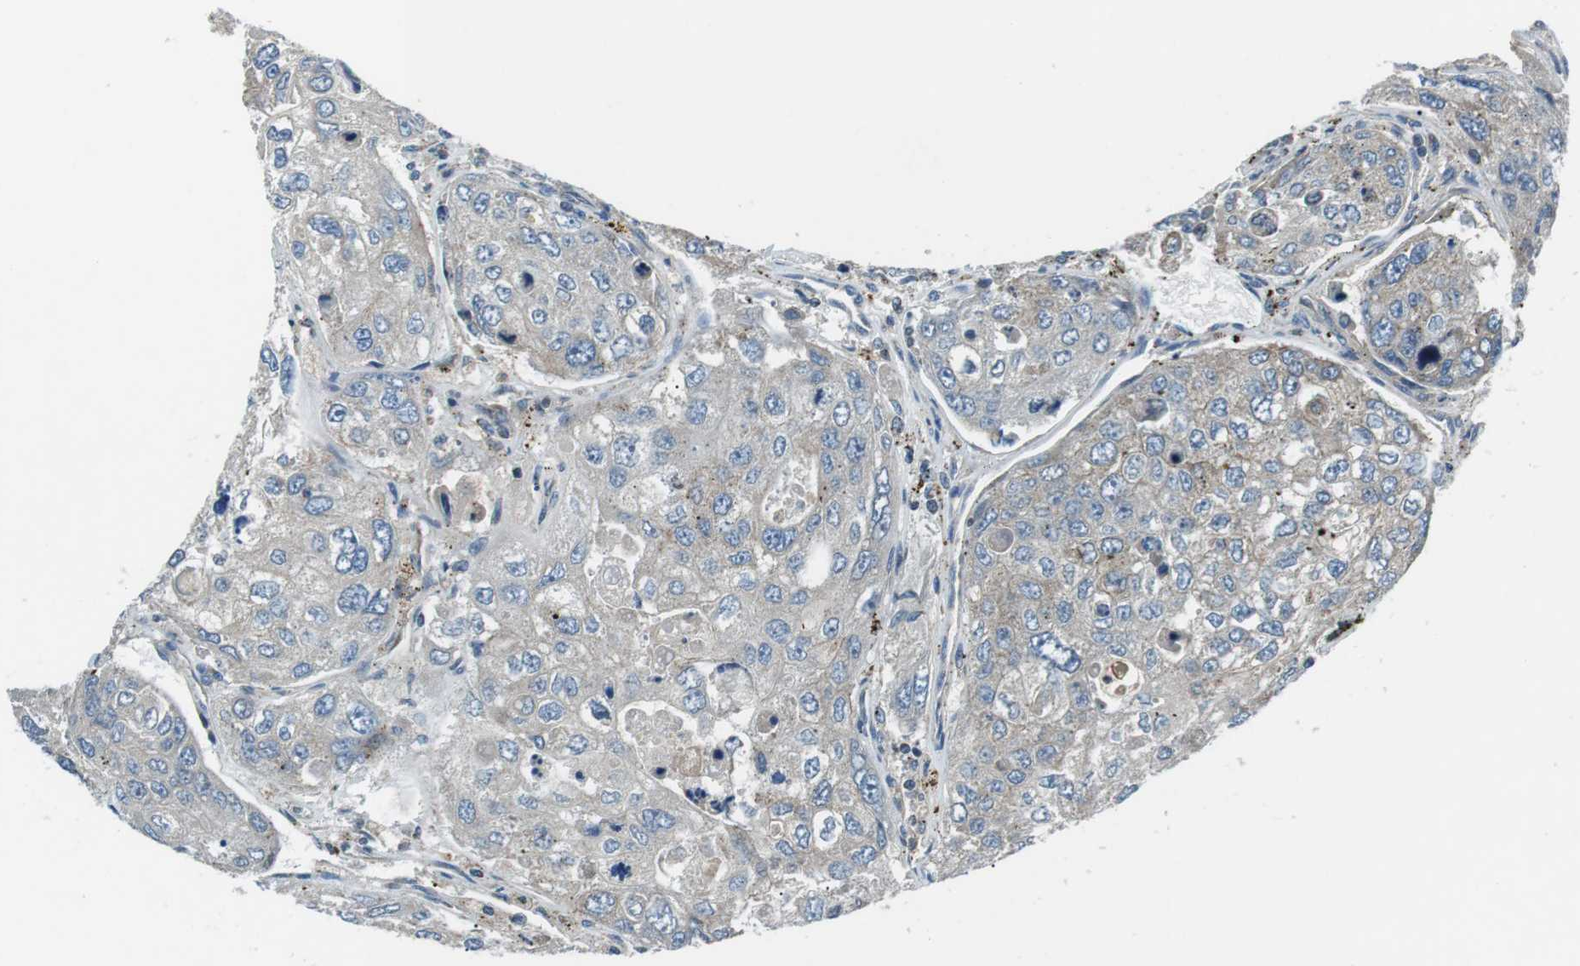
{"staining": {"intensity": "weak", "quantity": "25%-75%", "location": "cytoplasmic/membranous"}, "tissue": "urothelial cancer", "cell_type": "Tumor cells", "image_type": "cancer", "snomed": [{"axis": "morphology", "description": "Urothelial carcinoma, High grade"}, {"axis": "topography", "description": "Lymph node"}, {"axis": "topography", "description": "Urinary bladder"}], "caption": "Immunohistochemistry staining of high-grade urothelial carcinoma, which reveals low levels of weak cytoplasmic/membranous staining in approximately 25%-75% of tumor cells indicating weak cytoplasmic/membranous protein expression. The staining was performed using DAB (brown) for protein detection and nuclei were counterstained in hematoxylin (blue).", "gene": "FAM3B", "patient": {"sex": "male", "age": 51}}